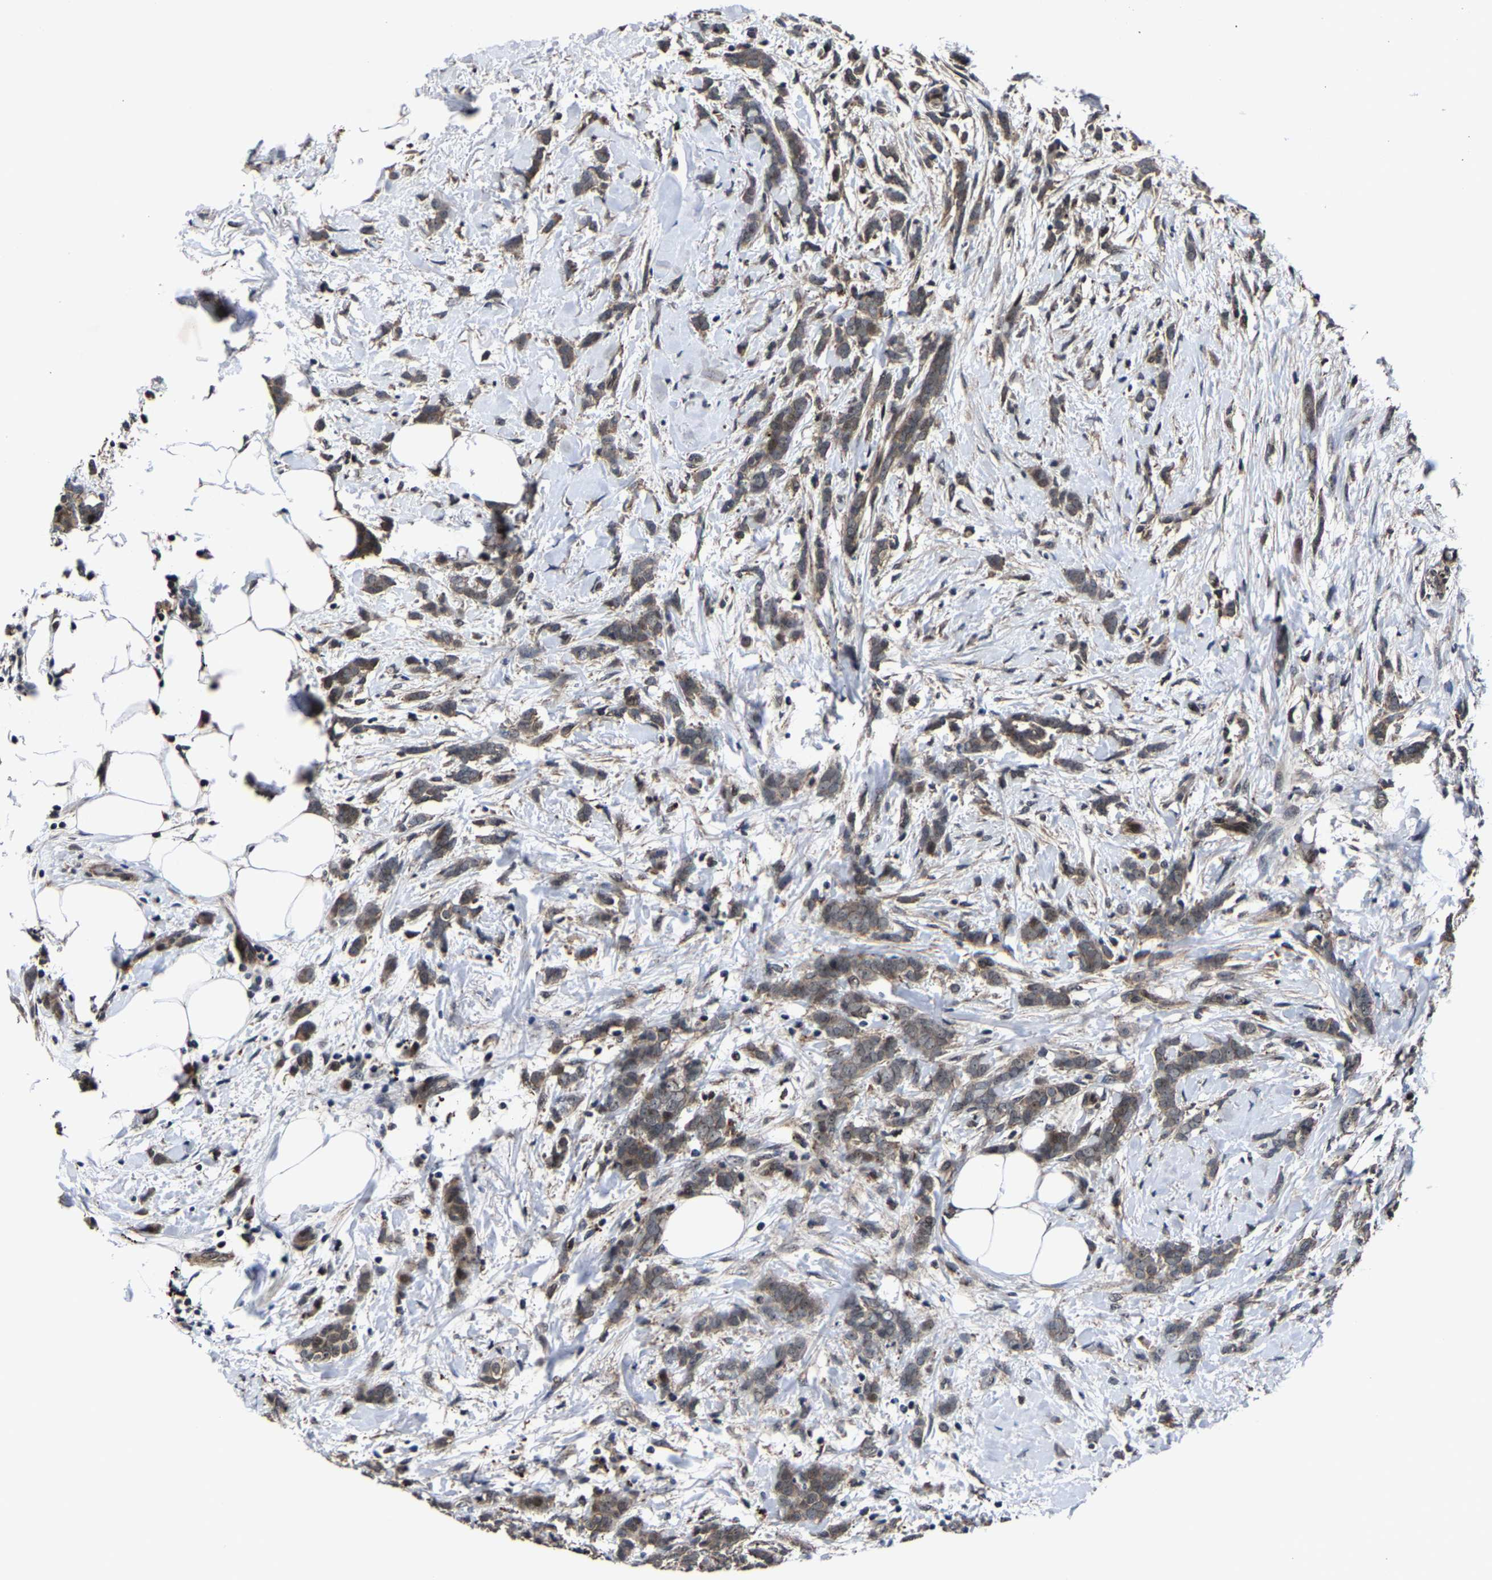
{"staining": {"intensity": "weak", "quantity": ">75%", "location": "cytoplasmic/membranous"}, "tissue": "breast cancer", "cell_type": "Tumor cells", "image_type": "cancer", "snomed": [{"axis": "morphology", "description": "Lobular carcinoma, in situ"}, {"axis": "morphology", "description": "Lobular carcinoma"}, {"axis": "topography", "description": "Breast"}], "caption": "Human breast cancer stained with a brown dye shows weak cytoplasmic/membranous positive staining in about >75% of tumor cells.", "gene": "ZCCHC7", "patient": {"sex": "female", "age": 41}}